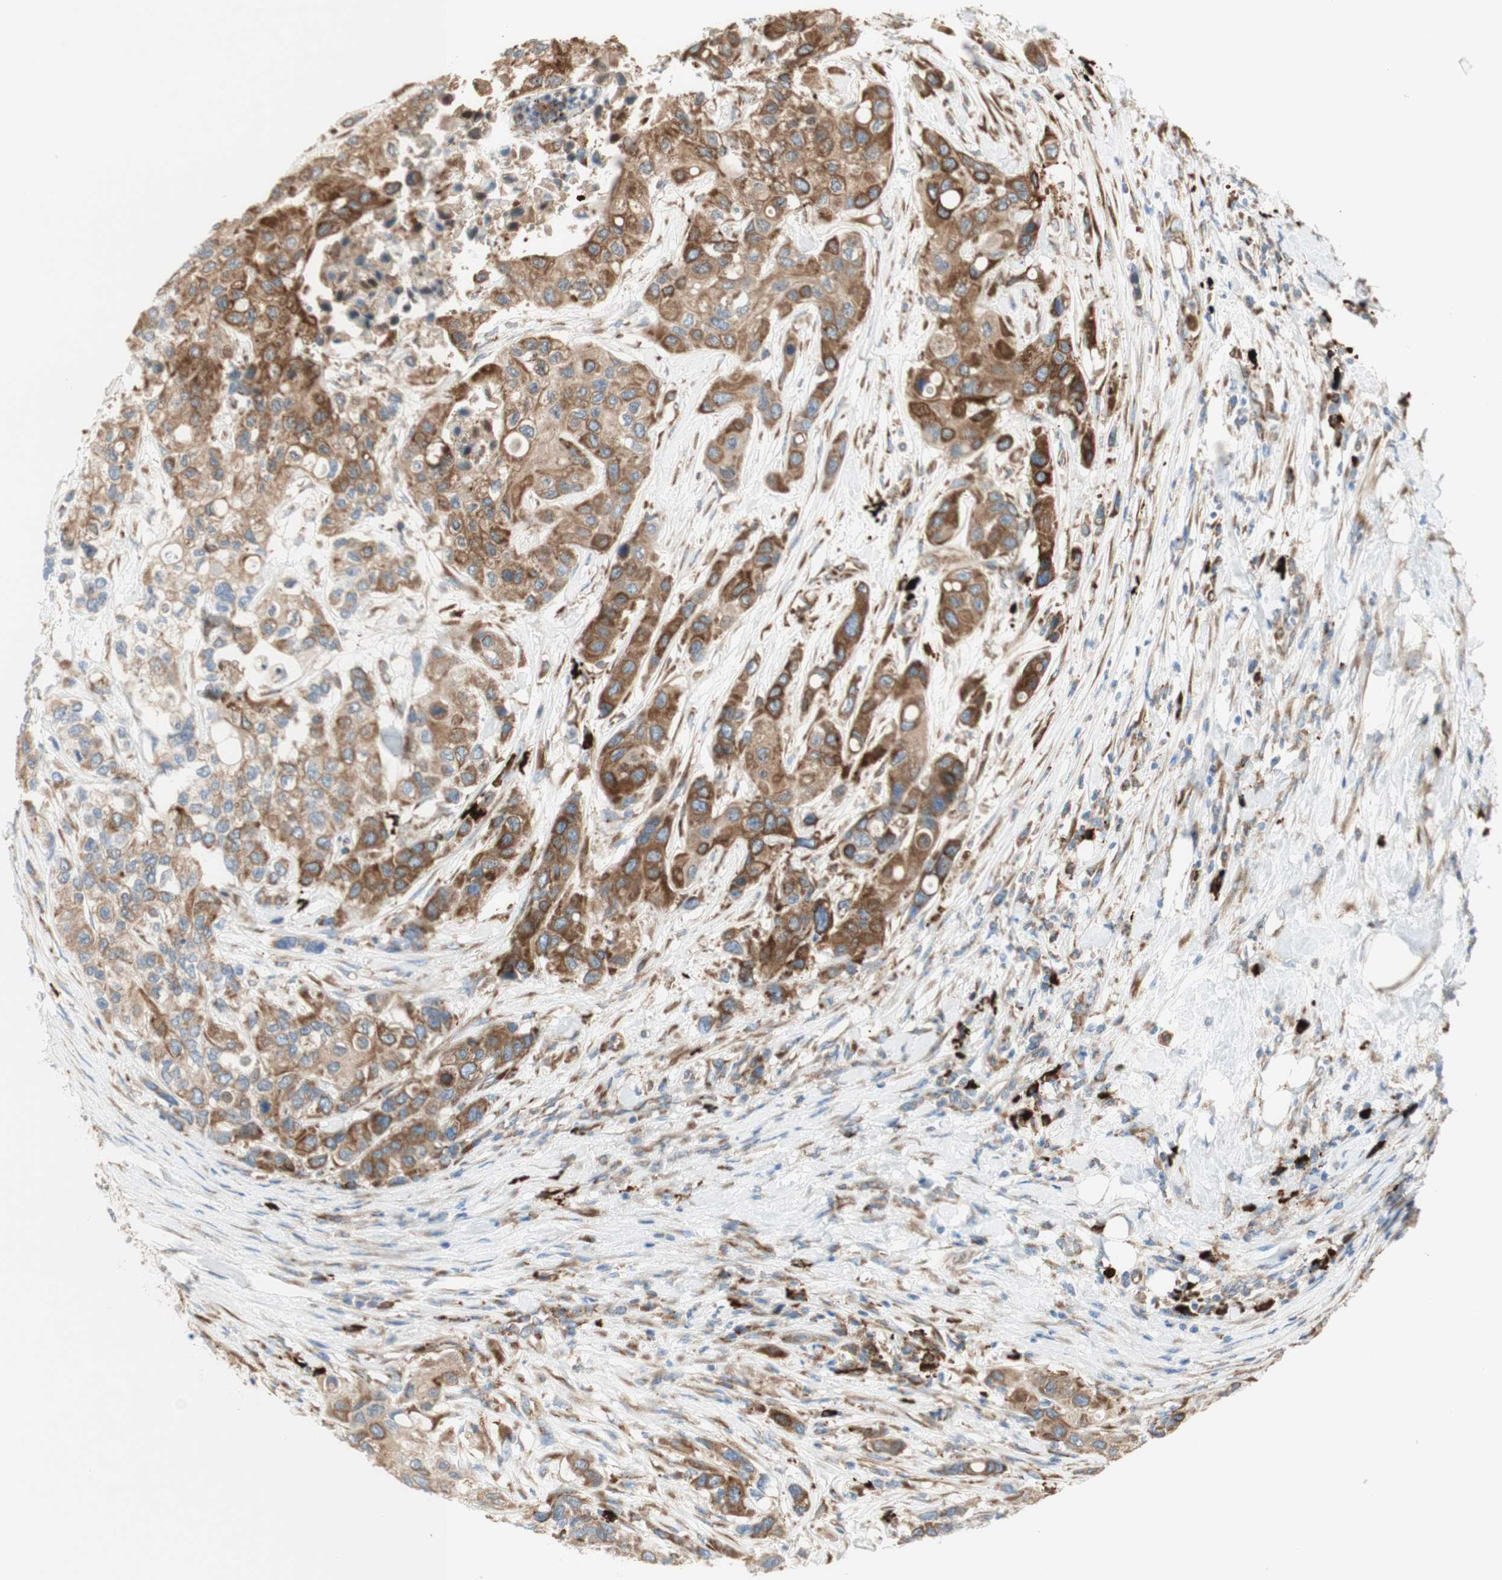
{"staining": {"intensity": "moderate", "quantity": ">75%", "location": "cytoplasmic/membranous"}, "tissue": "urothelial cancer", "cell_type": "Tumor cells", "image_type": "cancer", "snomed": [{"axis": "morphology", "description": "Urothelial carcinoma, High grade"}, {"axis": "topography", "description": "Urinary bladder"}], "caption": "Urothelial carcinoma (high-grade) was stained to show a protein in brown. There is medium levels of moderate cytoplasmic/membranous expression in about >75% of tumor cells. (Stains: DAB in brown, nuclei in blue, Microscopy: brightfield microscopy at high magnification).", "gene": "MANF", "patient": {"sex": "female", "age": 56}}